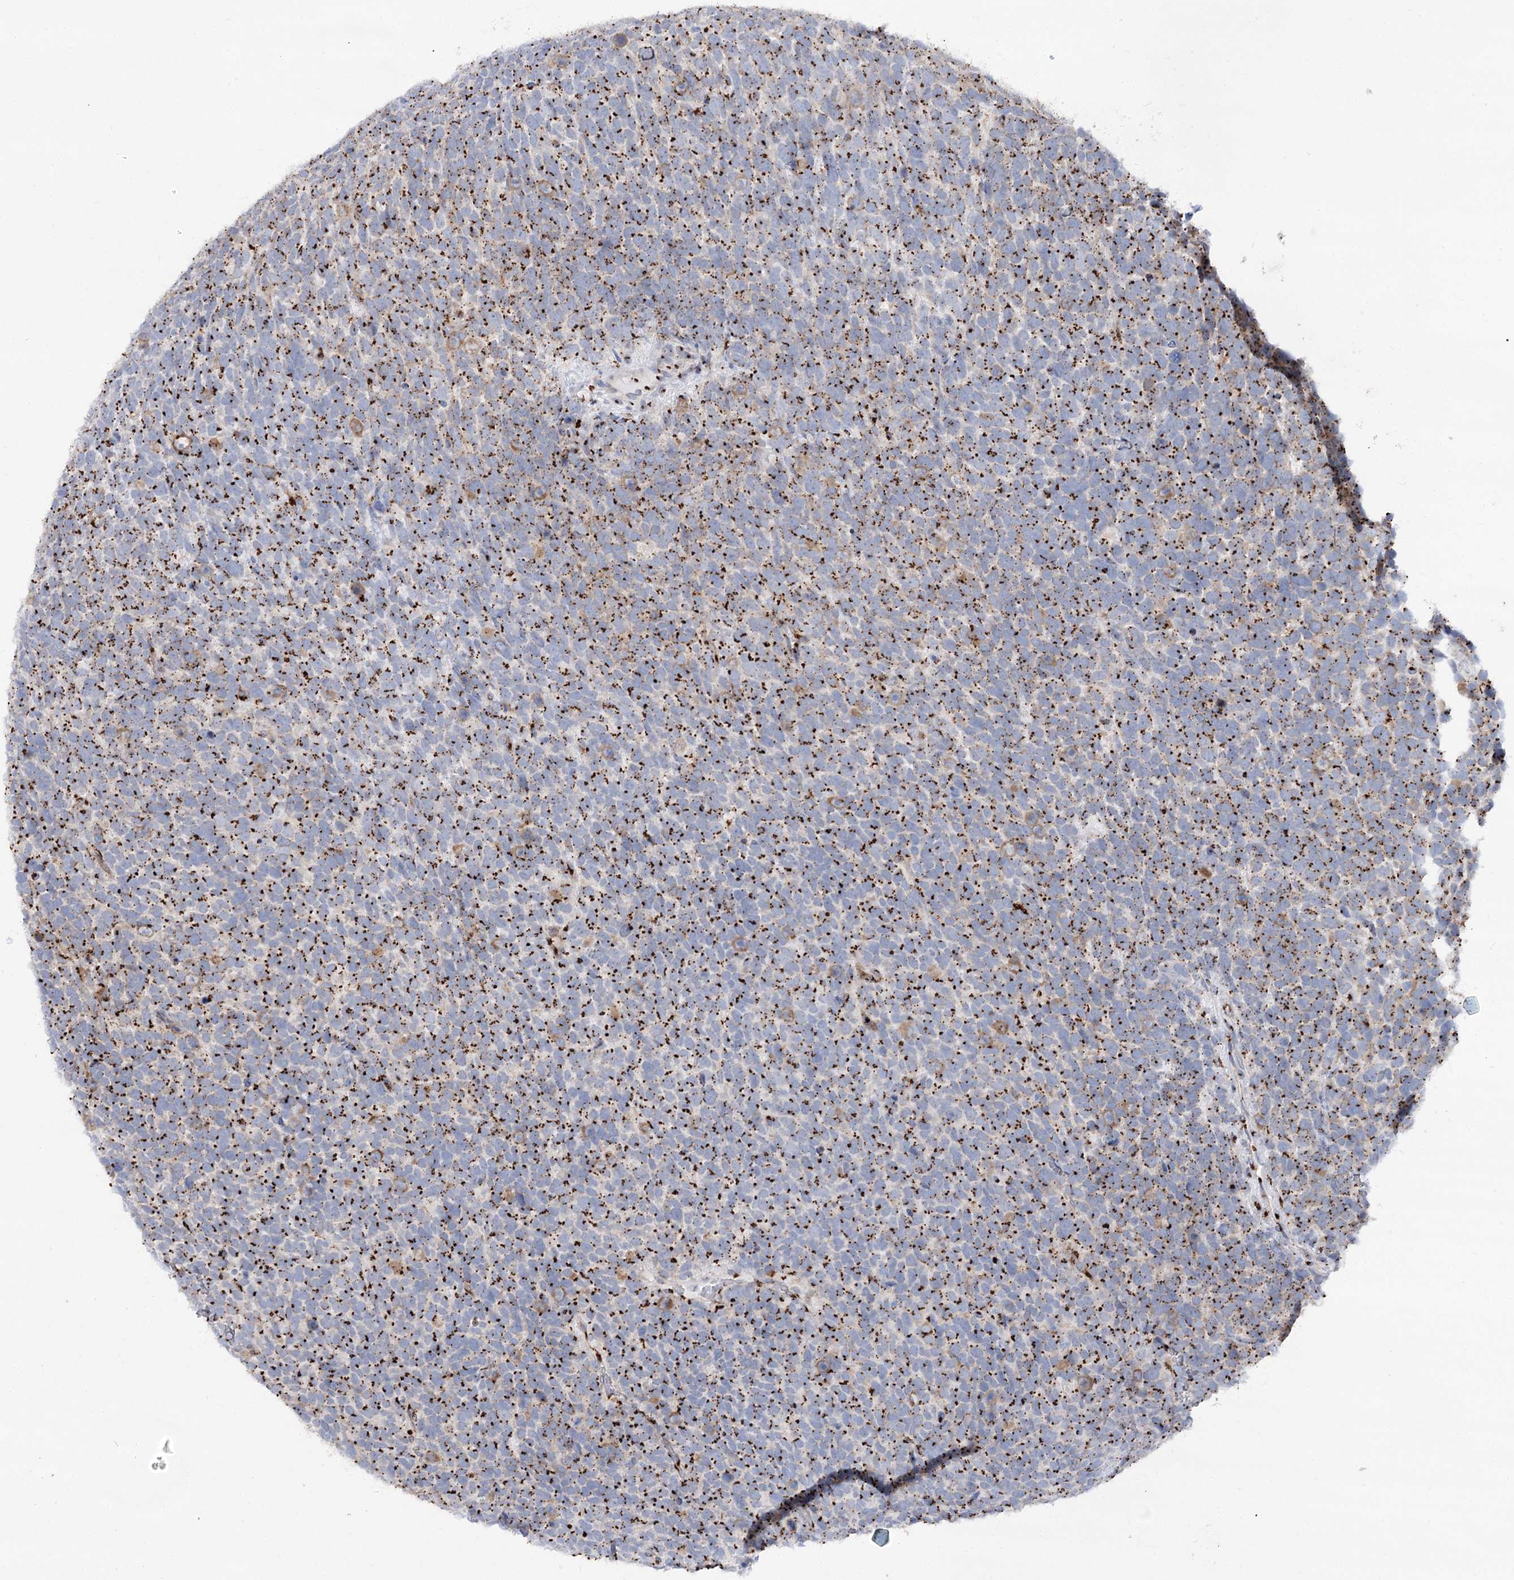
{"staining": {"intensity": "strong", "quantity": "25%-75%", "location": "cytoplasmic/membranous"}, "tissue": "urothelial cancer", "cell_type": "Tumor cells", "image_type": "cancer", "snomed": [{"axis": "morphology", "description": "Urothelial carcinoma, High grade"}, {"axis": "topography", "description": "Urinary bladder"}], "caption": "This photomicrograph displays urothelial cancer stained with immunohistochemistry to label a protein in brown. The cytoplasmic/membranous of tumor cells show strong positivity for the protein. Nuclei are counter-stained blue.", "gene": "TMEM165", "patient": {"sex": "female", "age": 82}}